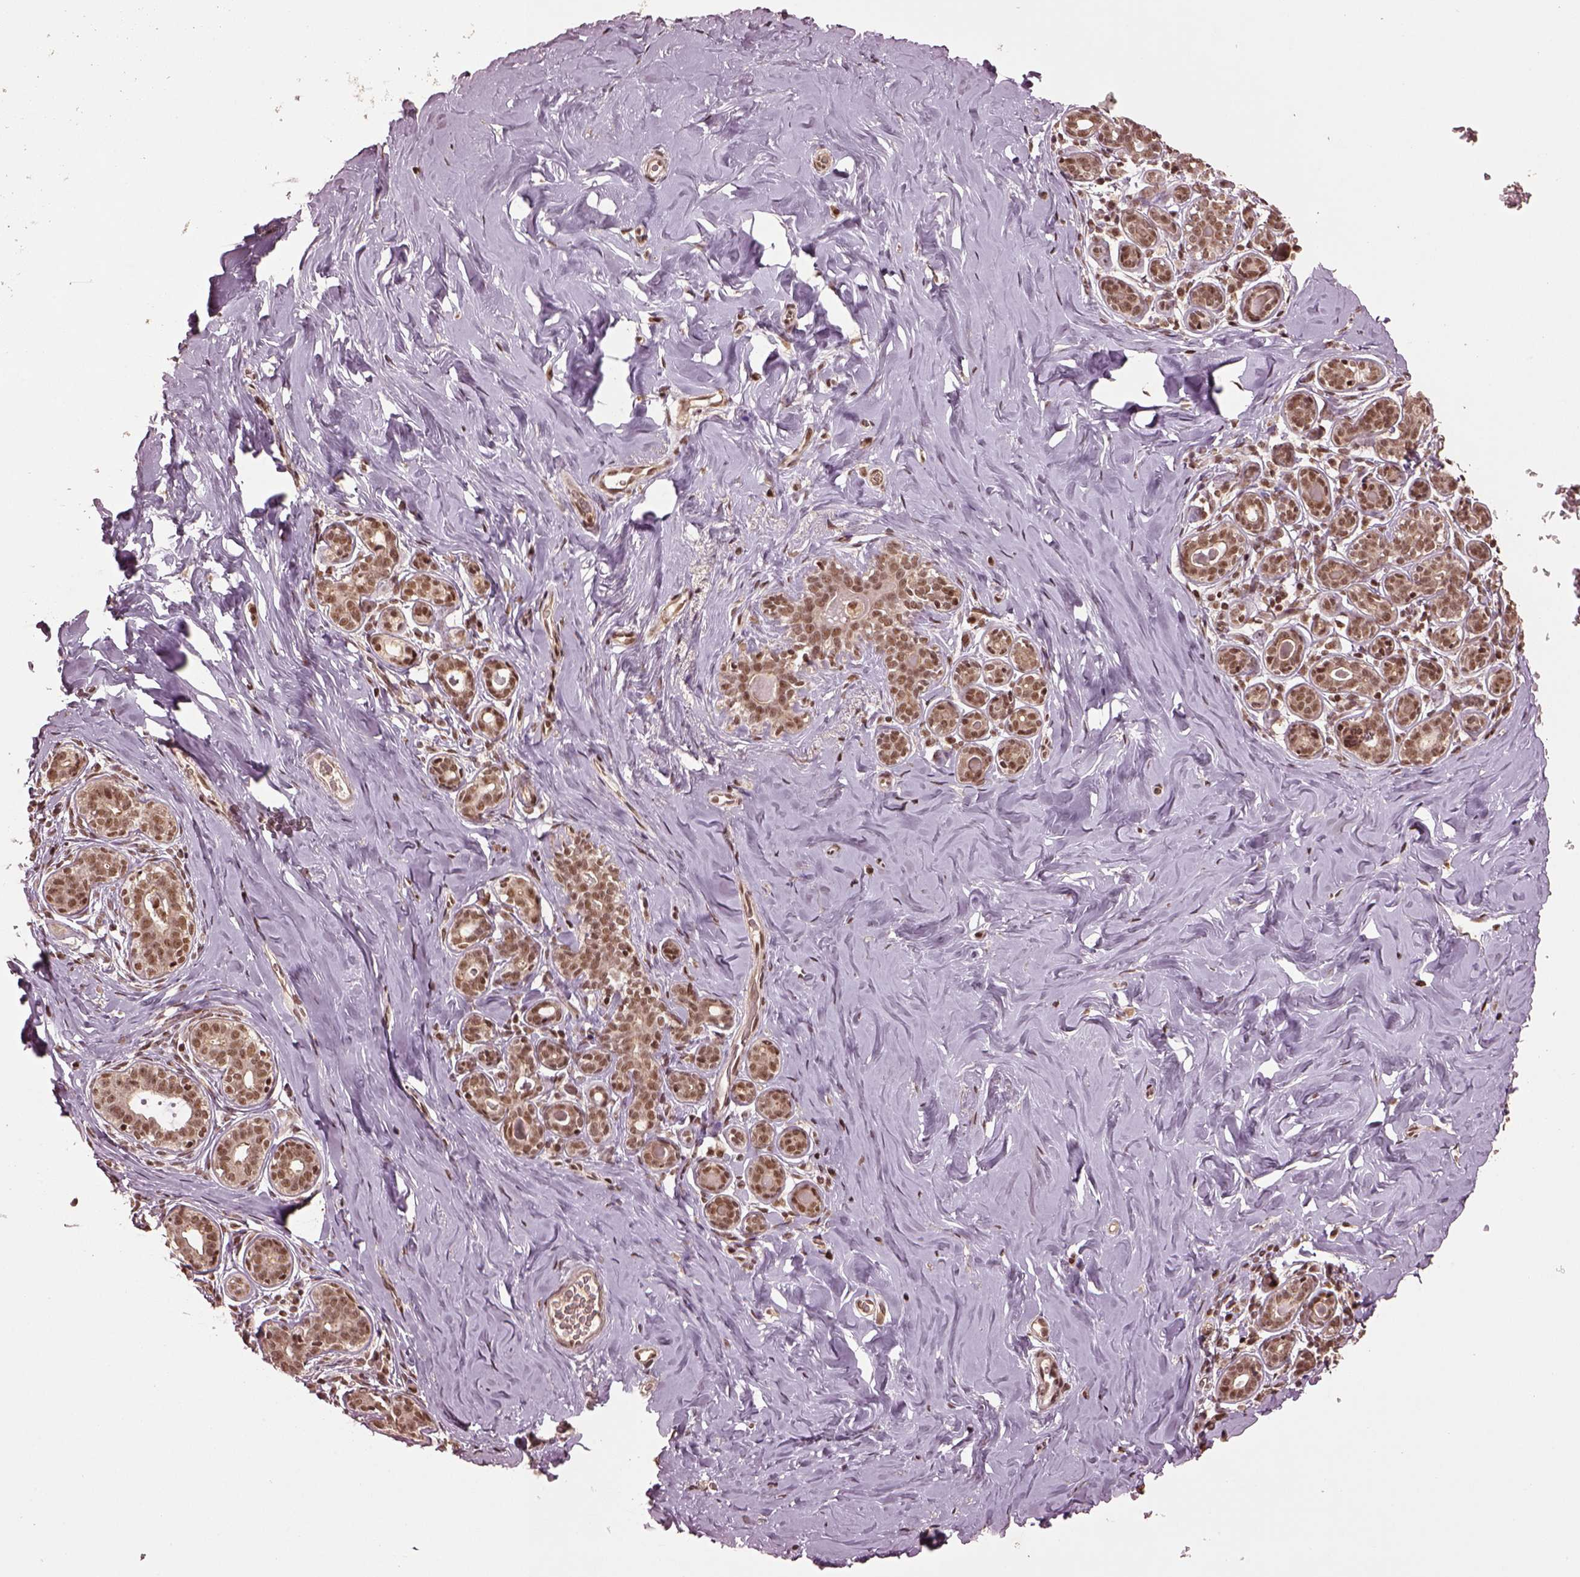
{"staining": {"intensity": "moderate", "quantity": ">75%", "location": "nuclear"}, "tissue": "breast", "cell_type": "Adipocytes", "image_type": "normal", "snomed": [{"axis": "morphology", "description": "Normal tissue, NOS"}, {"axis": "topography", "description": "Skin"}, {"axis": "topography", "description": "Breast"}], "caption": "Protein staining by immunohistochemistry displays moderate nuclear staining in approximately >75% of adipocytes in benign breast.", "gene": "BRD9", "patient": {"sex": "female", "age": 43}}